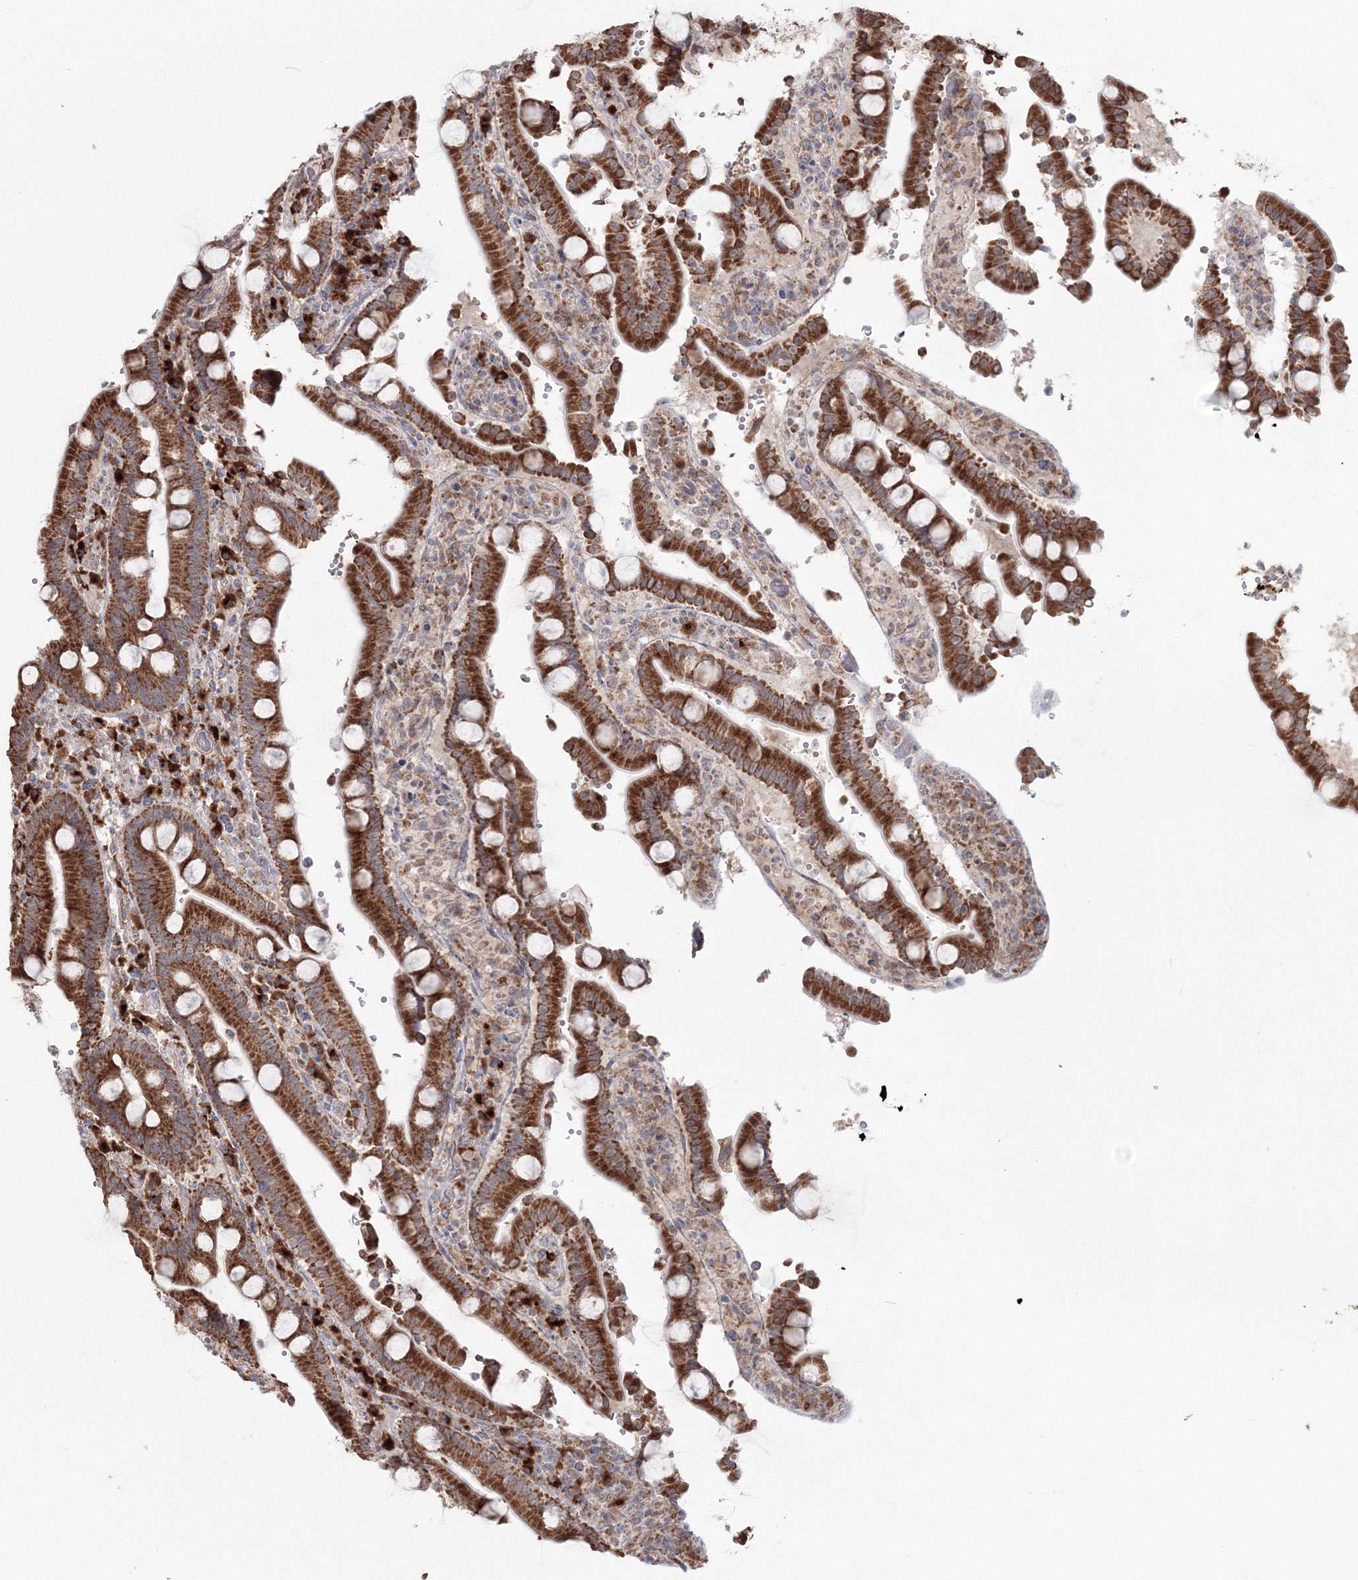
{"staining": {"intensity": "strong", "quantity": ">75%", "location": "cytoplasmic/membranous"}, "tissue": "duodenum", "cell_type": "Glandular cells", "image_type": "normal", "snomed": [{"axis": "morphology", "description": "Normal tissue, NOS"}, {"axis": "topography", "description": "Small intestine, NOS"}], "caption": "High-magnification brightfield microscopy of benign duodenum stained with DAB (3,3'-diaminobenzidine) (brown) and counterstained with hematoxylin (blue). glandular cells exhibit strong cytoplasmic/membranous staining is appreciated in about>75% of cells.", "gene": "PEX13", "patient": {"sex": "female", "age": 71}}